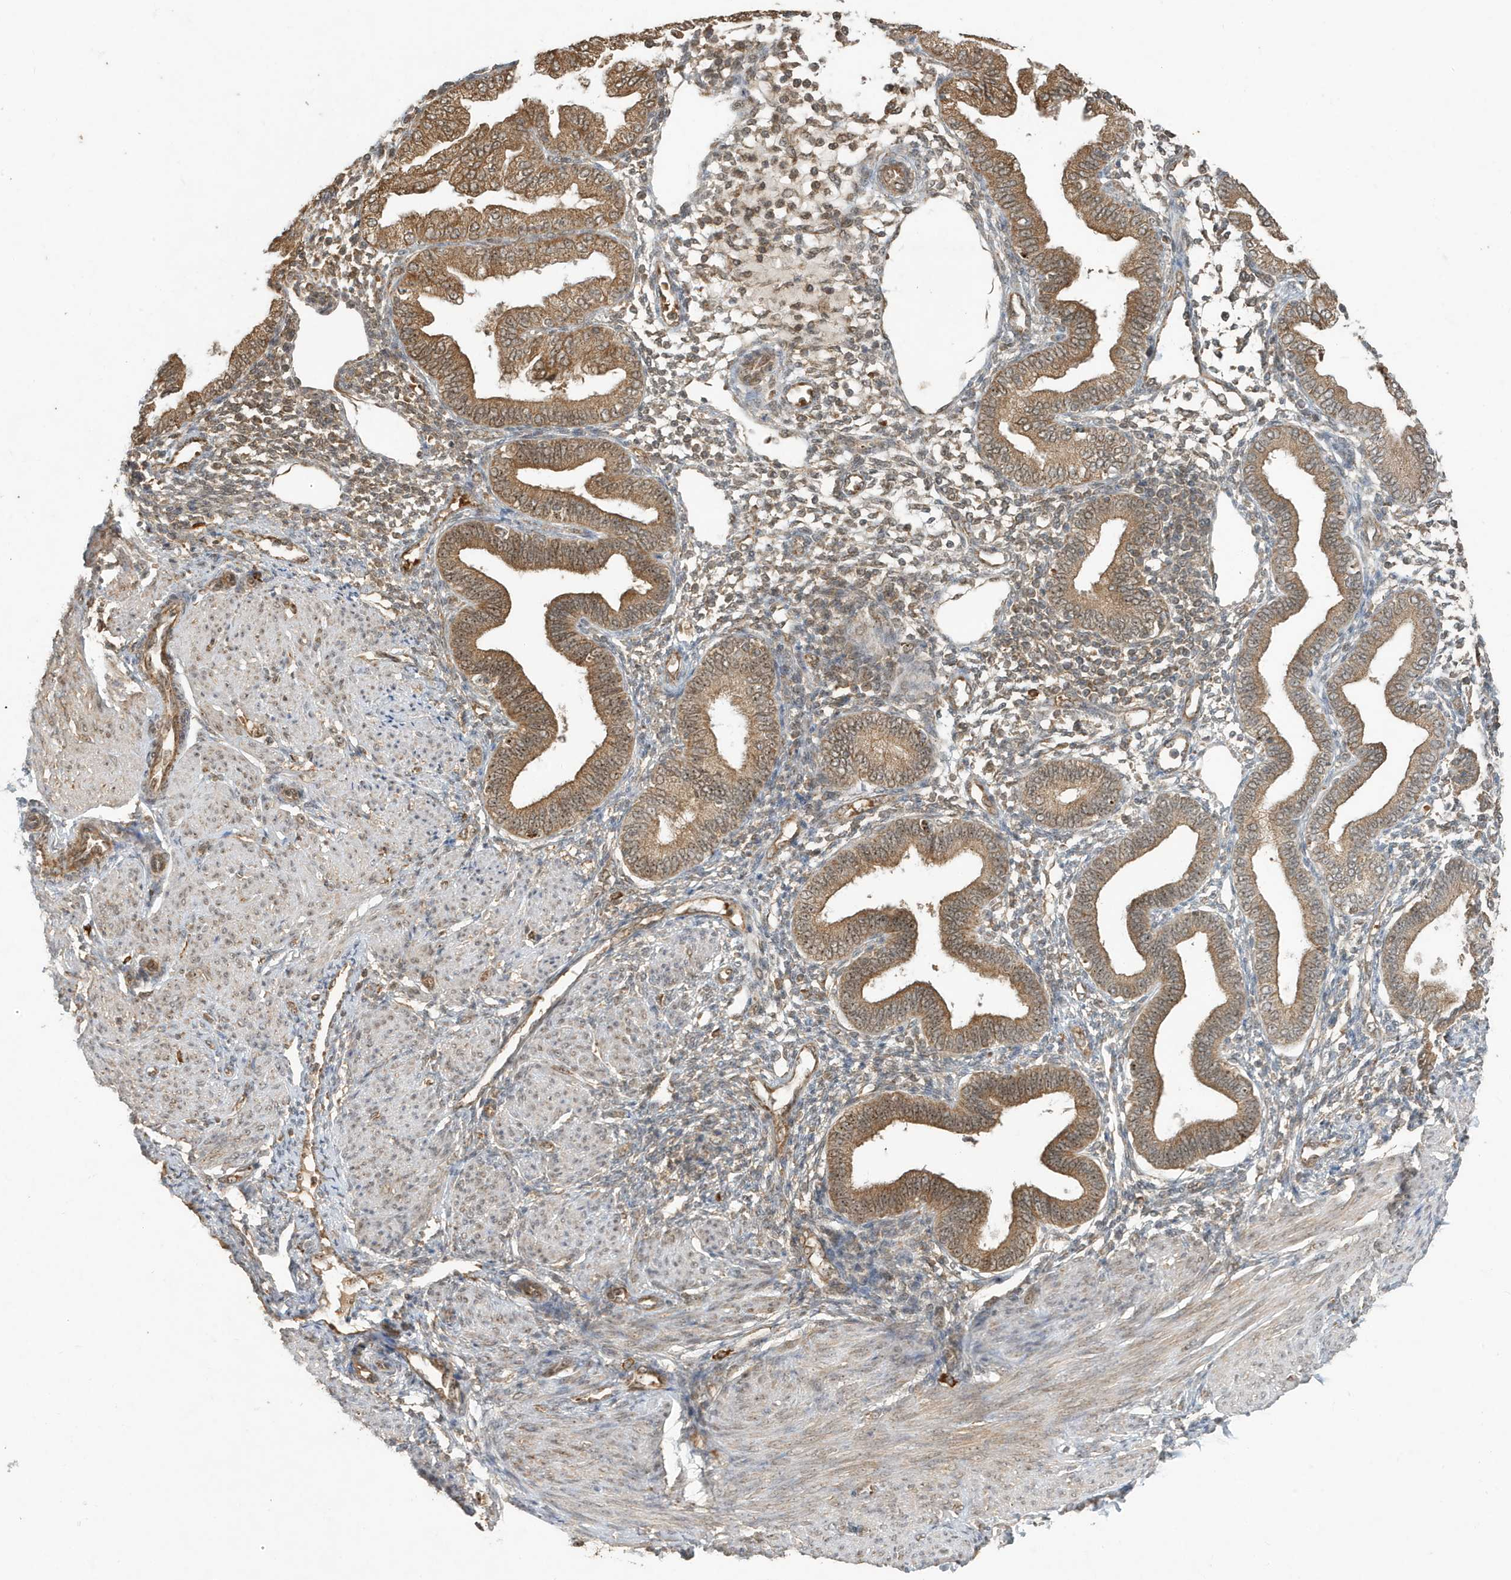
{"staining": {"intensity": "moderate", "quantity": "25%-75%", "location": "cytoplasmic/membranous,nuclear"}, "tissue": "endometrium", "cell_type": "Cells in endometrial stroma", "image_type": "normal", "snomed": [{"axis": "morphology", "description": "Normal tissue, NOS"}, {"axis": "topography", "description": "Endometrium"}], "caption": "Immunohistochemical staining of unremarkable endometrium shows moderate cytoplasmic/membranous,nuclear protein staining in about 25%-75% of cells in endometrial stroma. The staining is performed using DAB brown chromogen to label protein expression. The nuclei are counter-stained blue using hematoxylin.", "gene": "ABCB9", "patient": {"sex": "female", "age": 53}}